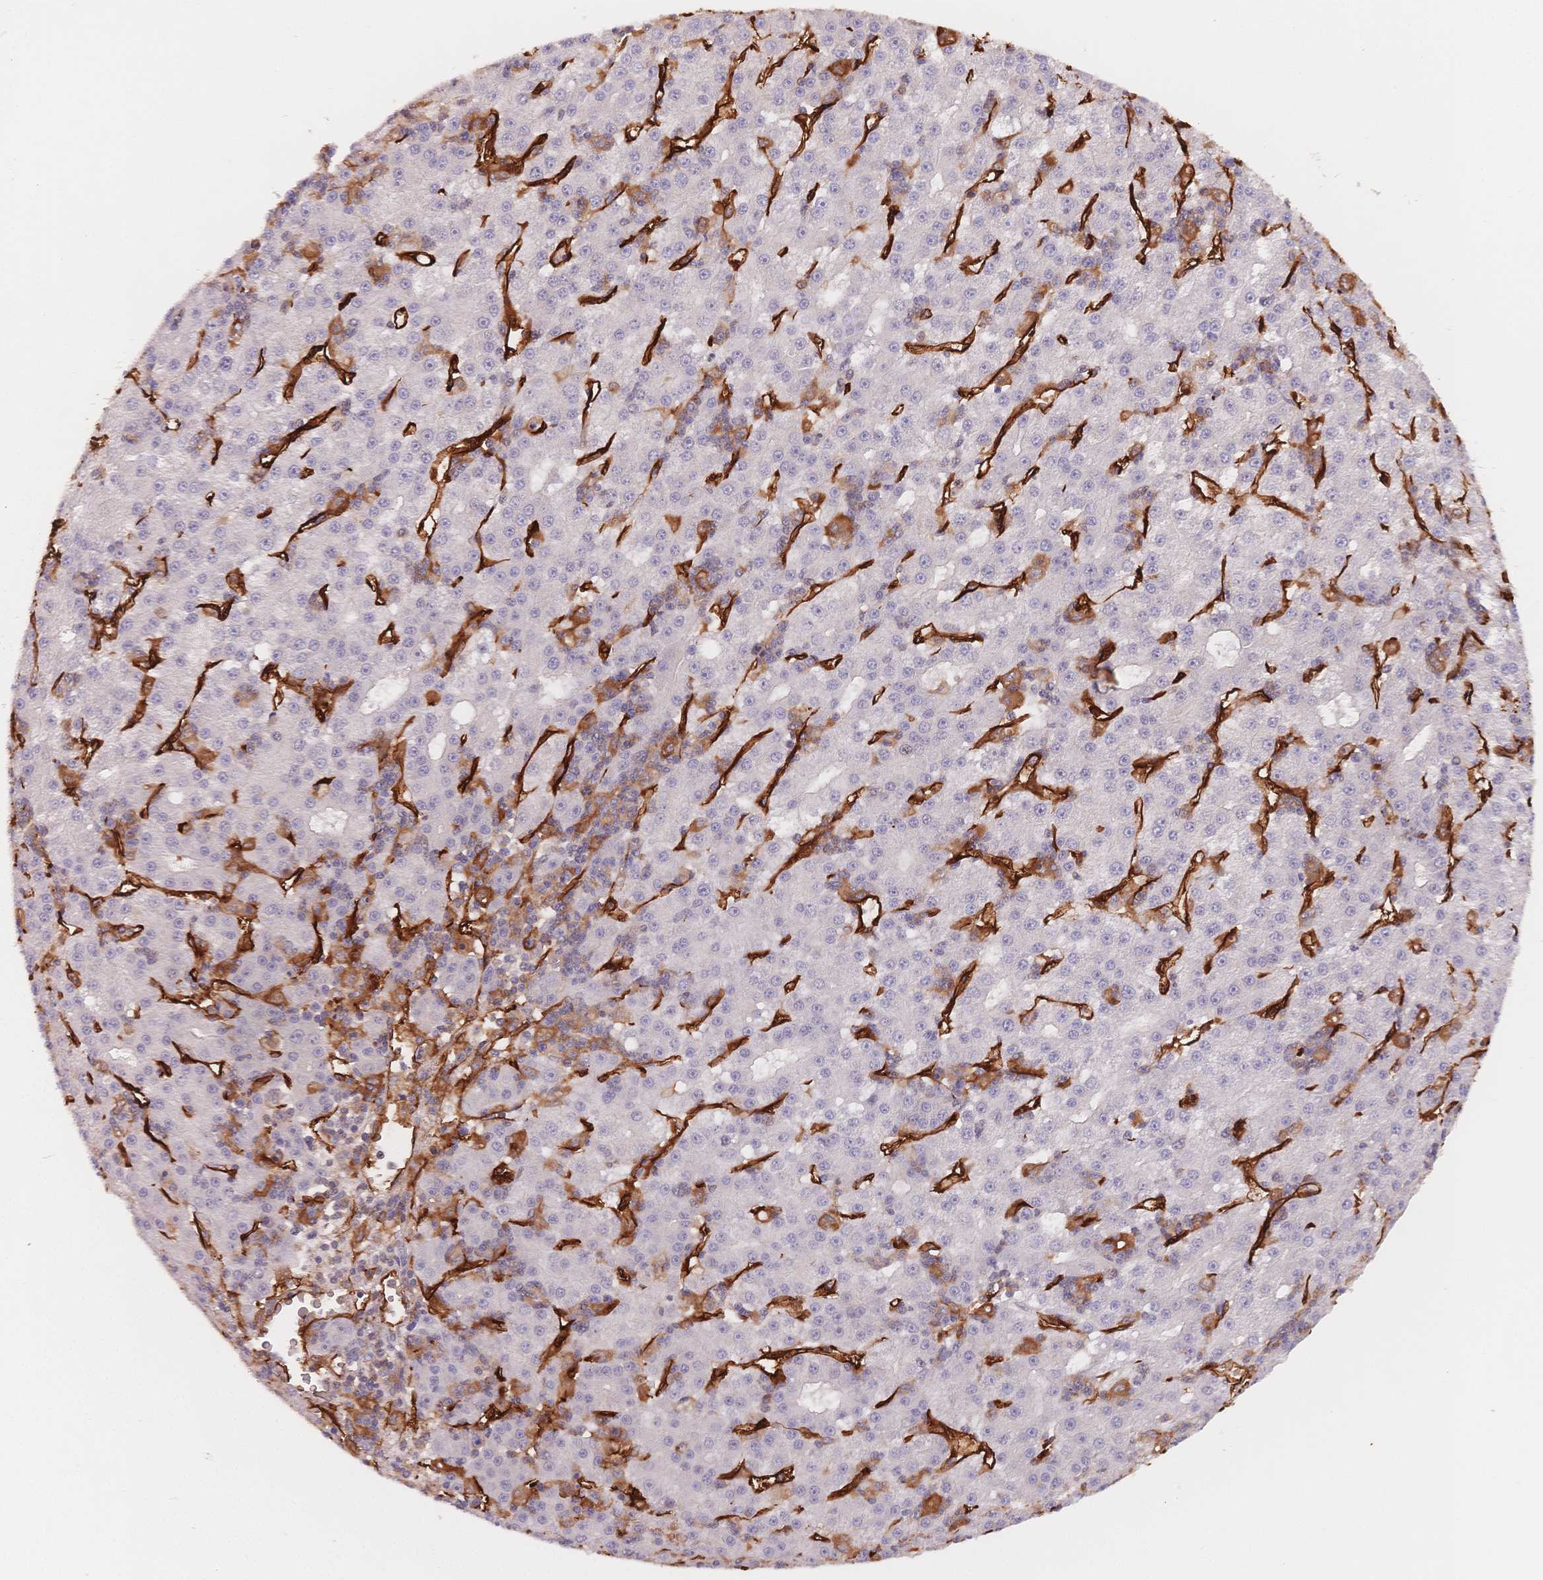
{"staining": {"intensity": "negative", "quantity": "none", "location": "none"}, "tissue": "liver cancer", "cell_type": "Tumor cells", "image_type": "cancer", "snomed": [{"axis": "morphology", "description": "Carcinoma, Hepatocellular, NOS"}, {"axis": "topography", "description": "Liver"}], "caption": "This is an immunohistochemistry (IHC) micrograph of human liver cancer (hepatocellular carcinoma). There is no expression in tumor cells.", "gene": "C12orf75", "patient": {"sex": "male", "age": 76}}